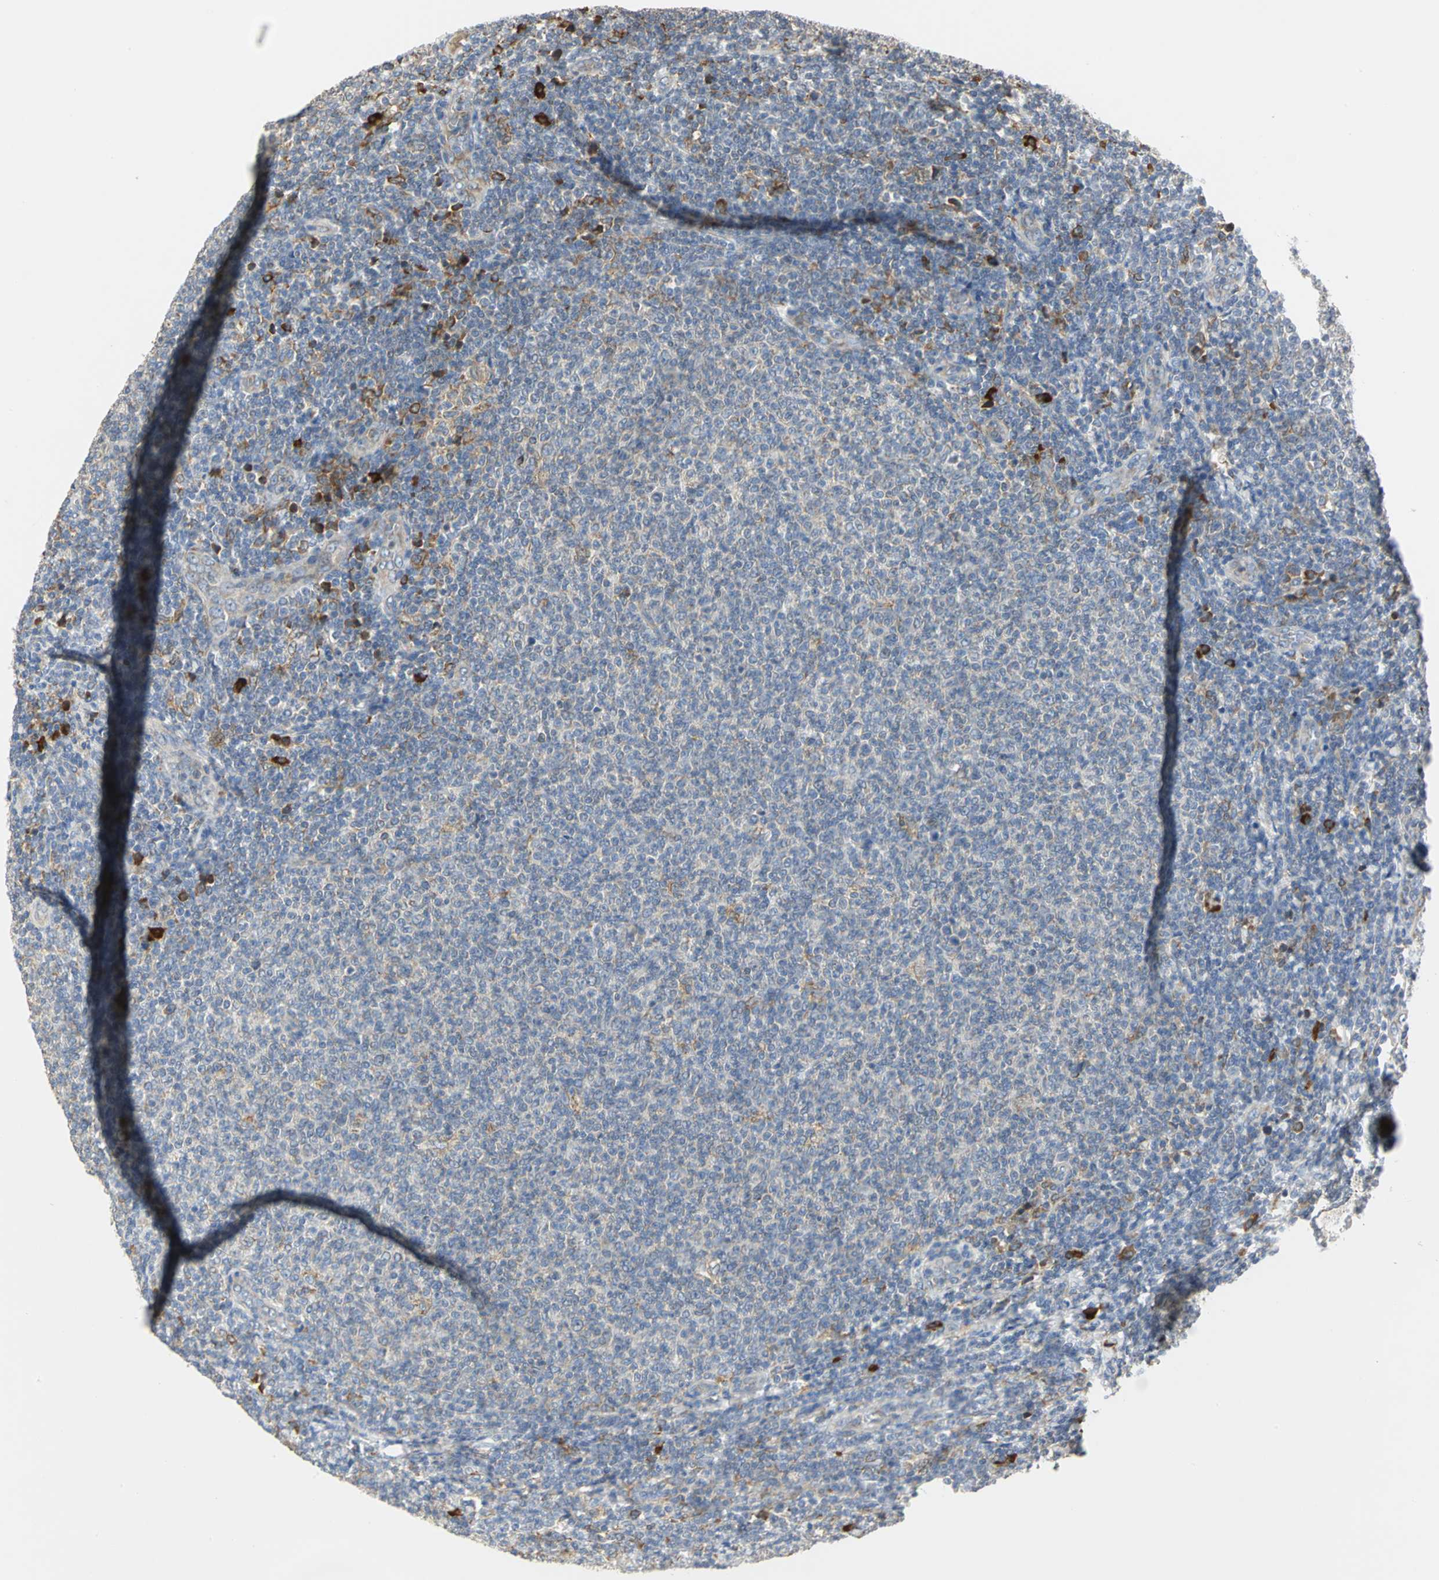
{"staining": {"intensity": "negative", "quantity": "none", "location": "none"}, "tissue": "lymphoma", "cell_type": "Tumor cells", "image_type": "cancer", "snomed": [{"axis": "morphology", "description": "Malignant lymphoma, non-Hodgkin's type, Low grade"}, {"axis": "topography", "description": "Lymph node"}], "caption": "This is an IHC histopathology image of malignant lymphoma, non-Hodgkin's type (low-grade). There is no expression in tumor cells.", "gene": "SDF2L1", "patient": {"sex": "male", "age": 66}}